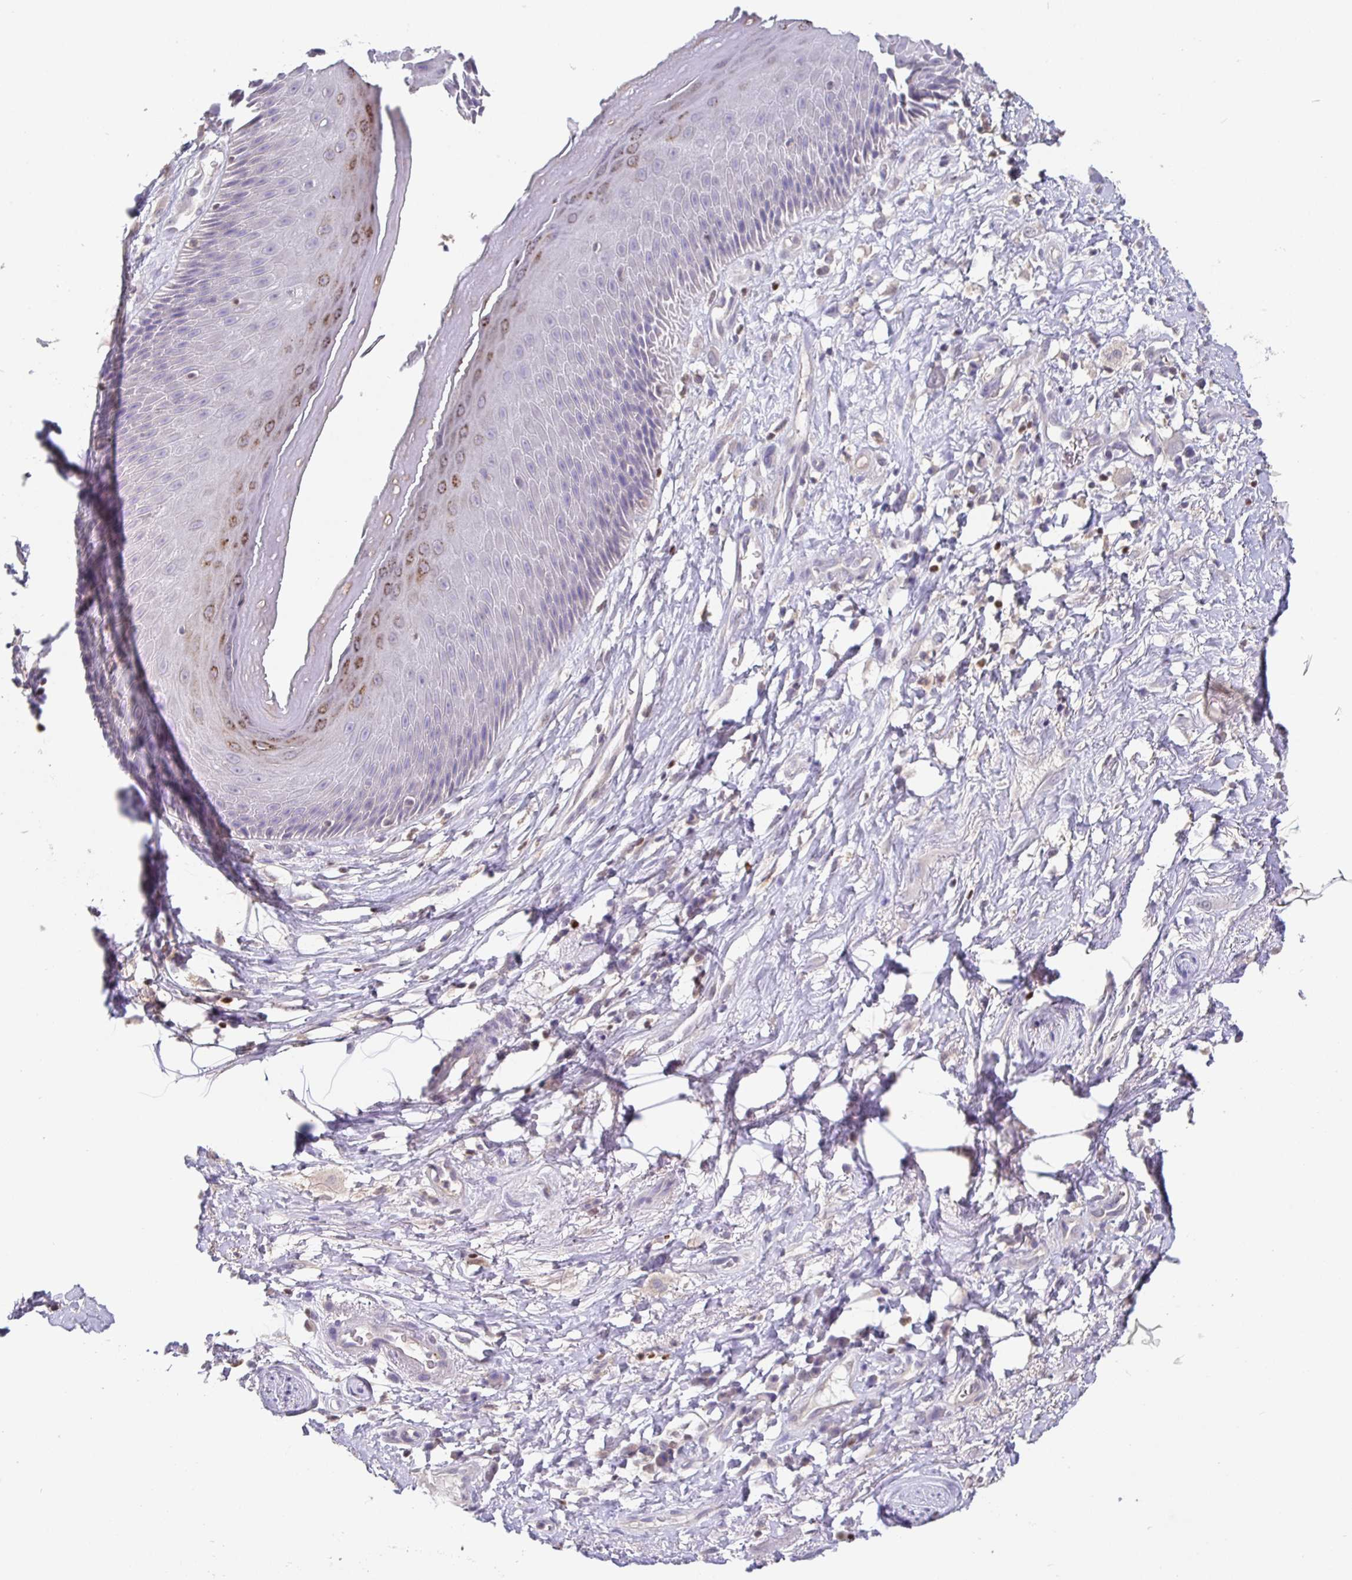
{"staining": {"intensity": "moderate", "quantity": "<25%", "location": "cytoplasmic/membranous"}, "tissue": "skin", "cell_type": "Epidermal cells", "image_type": "normal", "snomed": [{"axis": "morphology", "description": "Normal tissue, NOS"}, {"axis": "topography", "description": "Anal"}], "caption": "The micrograph displays immunohistochemical staining of unremarkable skin. There is moderate cytoplasmic/membranous staining is identified in about <25% of epidermal cells.", "gene": "SATB1", "patient": {"sex": "male", "age": 78}}